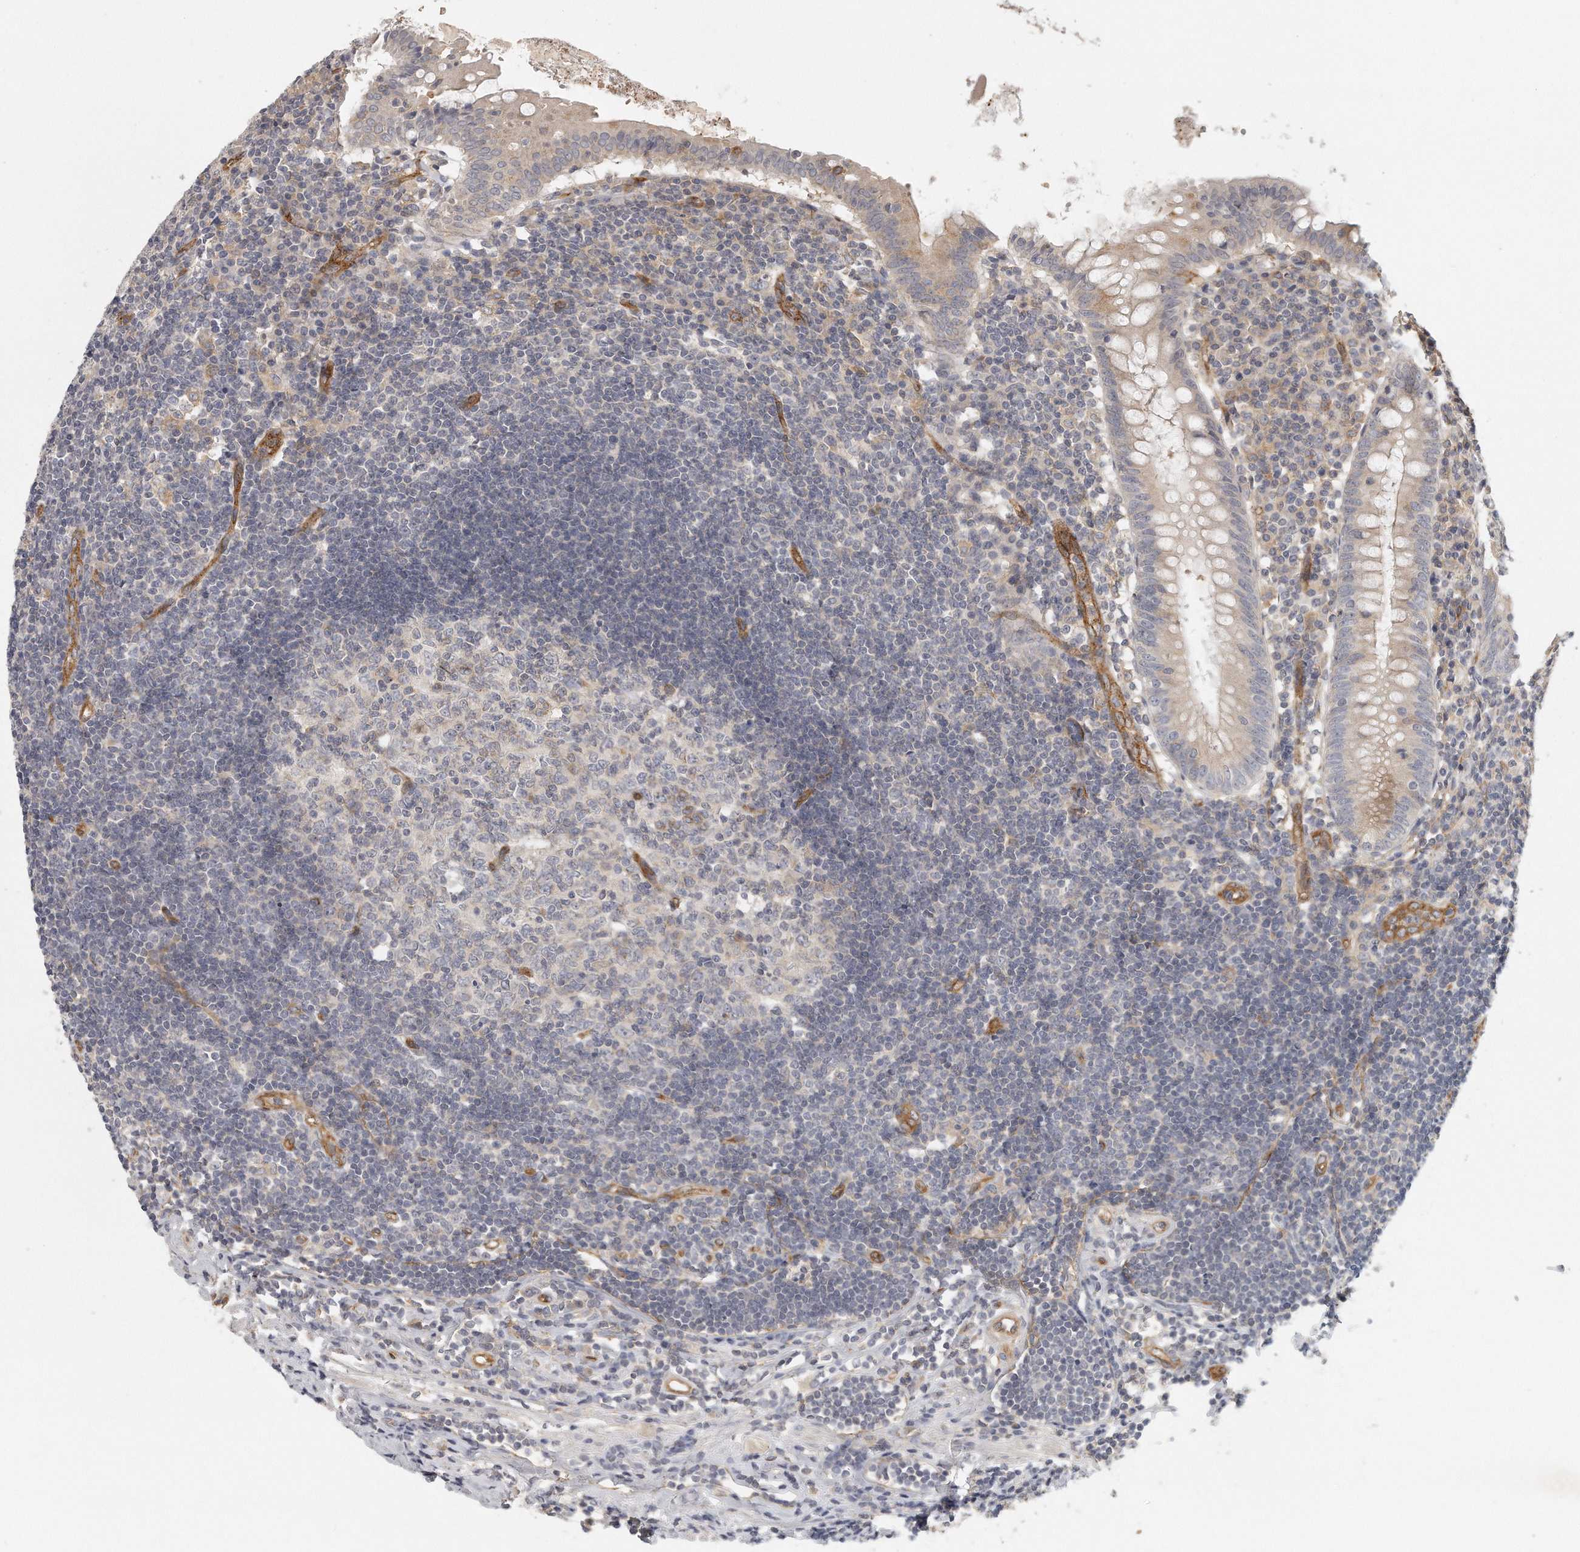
{"staining": {"intensity": "negative", "quantity": "none", "location": "none"}, "tissue": "appendix", "cell_type": "Glandular cells", "image_type": "normal", "snomed": [{"axis": "morphology", "description": "Normal tissue, NOS"}, {"axis": "topography", "description": "Appendix"}], "caption": "Unremarkable appendix was stained to show a protein in brown. There is no significant staining in glandular cells. (Stains: DAB (3,3'-diaminobenzidine) IHC with hematoxylin counter stain, Microscopy: brightfield microscopy at high magnification).", "gene": "MTERF4", "patient": {"sex": "female", "age": 54}}